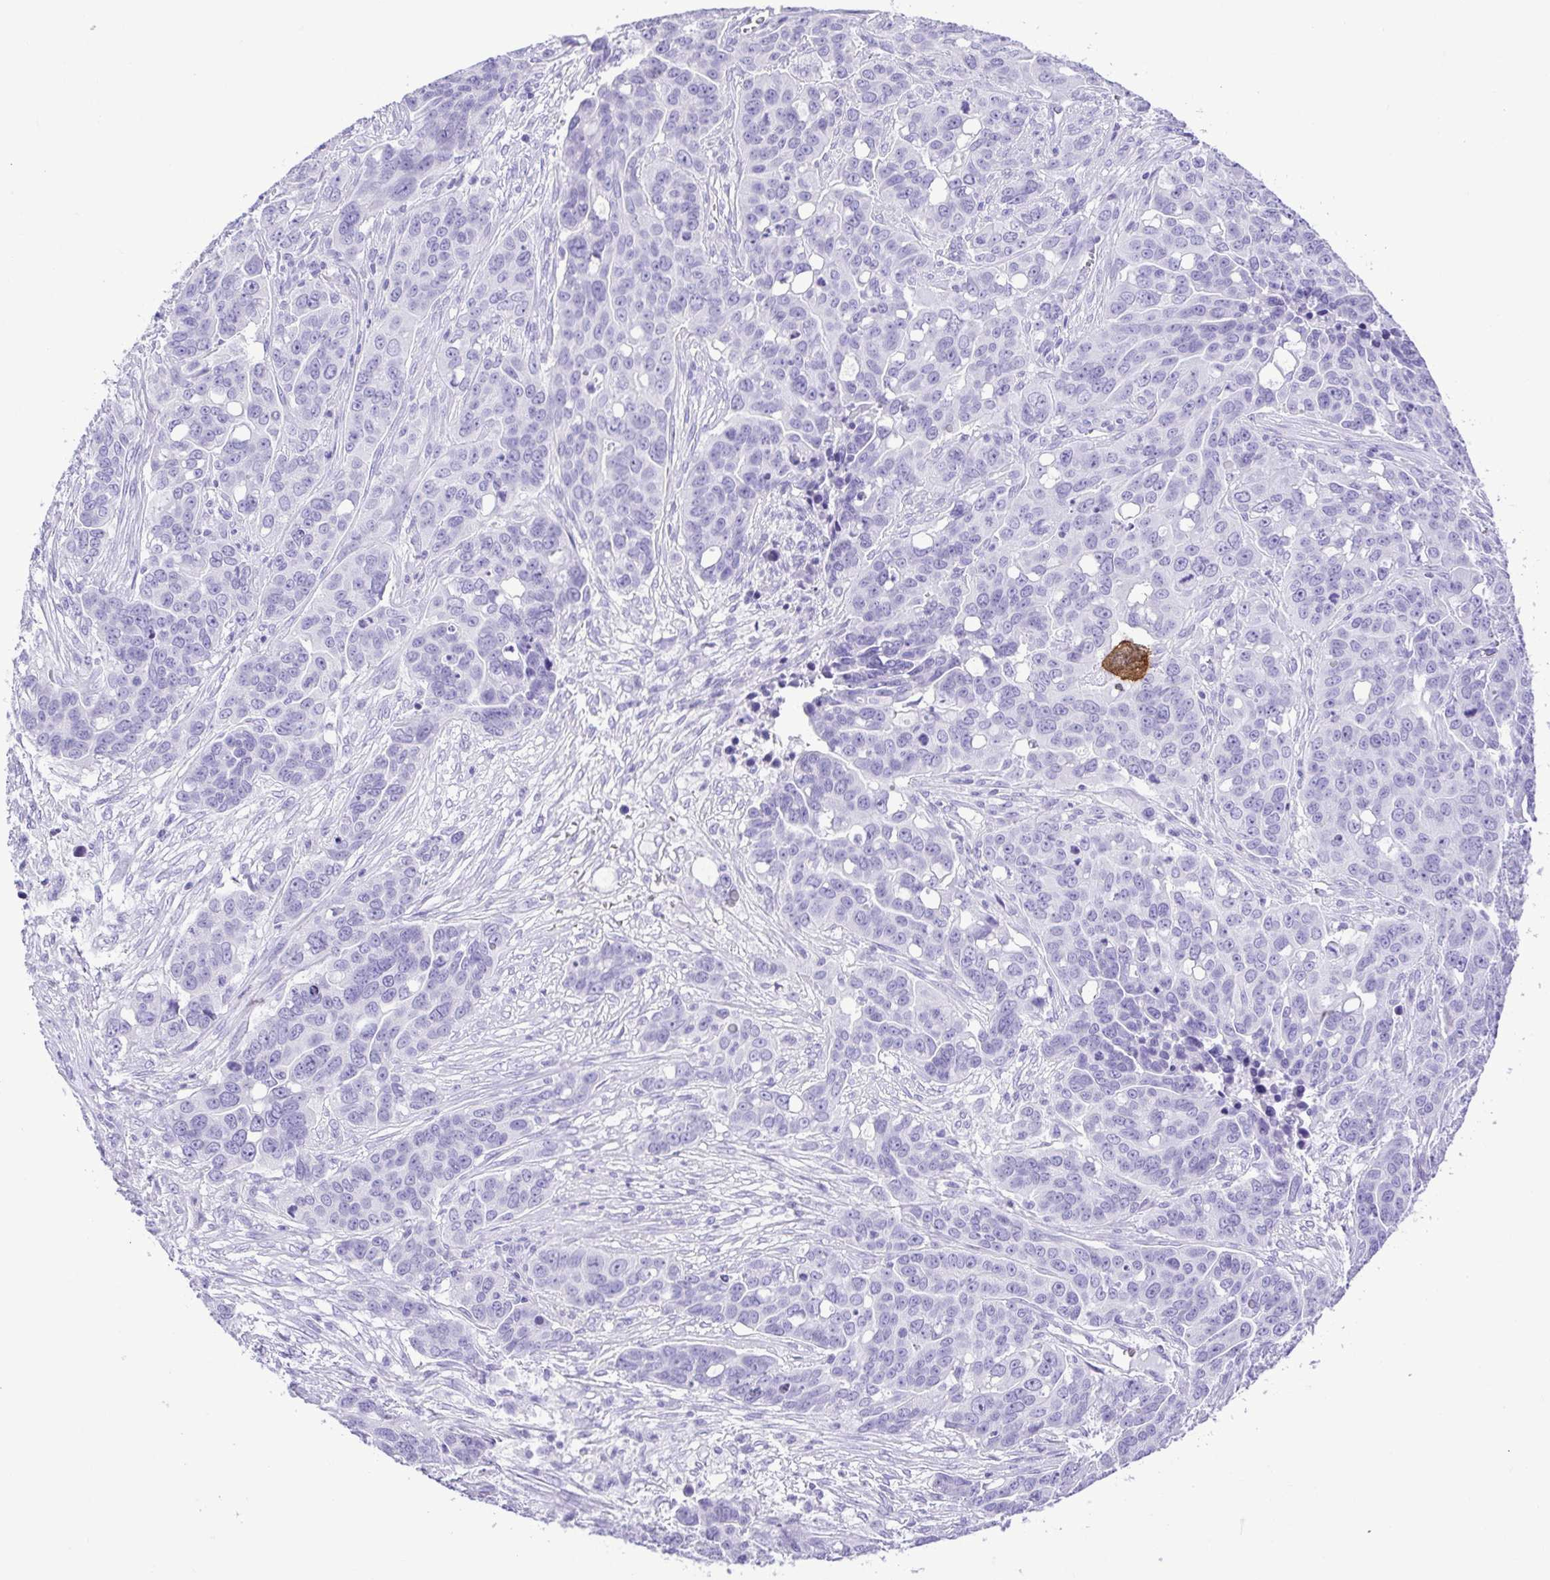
{"staining": {"intensity": "negative", "quantity": "none", "location": "none"}, "tissue": "ovarian cancer", "cell_type": "Tumor cells", "image_type": "cancer", "snomed": [{"axis": "morphology", "description": "Carcinoma, endometroid"}, {"axis": "topography", "description": "Ovary"}], "caption": "This micrograph is of ovarian cancer stained with IHC to label a protein in brown with the nuclei are counter-stained blue. There is no staining in tumor cells. The staining was performed using DAB (3,3'-diaminobenzidine) to visualize the protein expression in brown, while the nuclei were stained in blue with hematoxylin (Magnification: 20x).", "gene": "CDSN", "patient": {"sex": "female", "age": 78}}